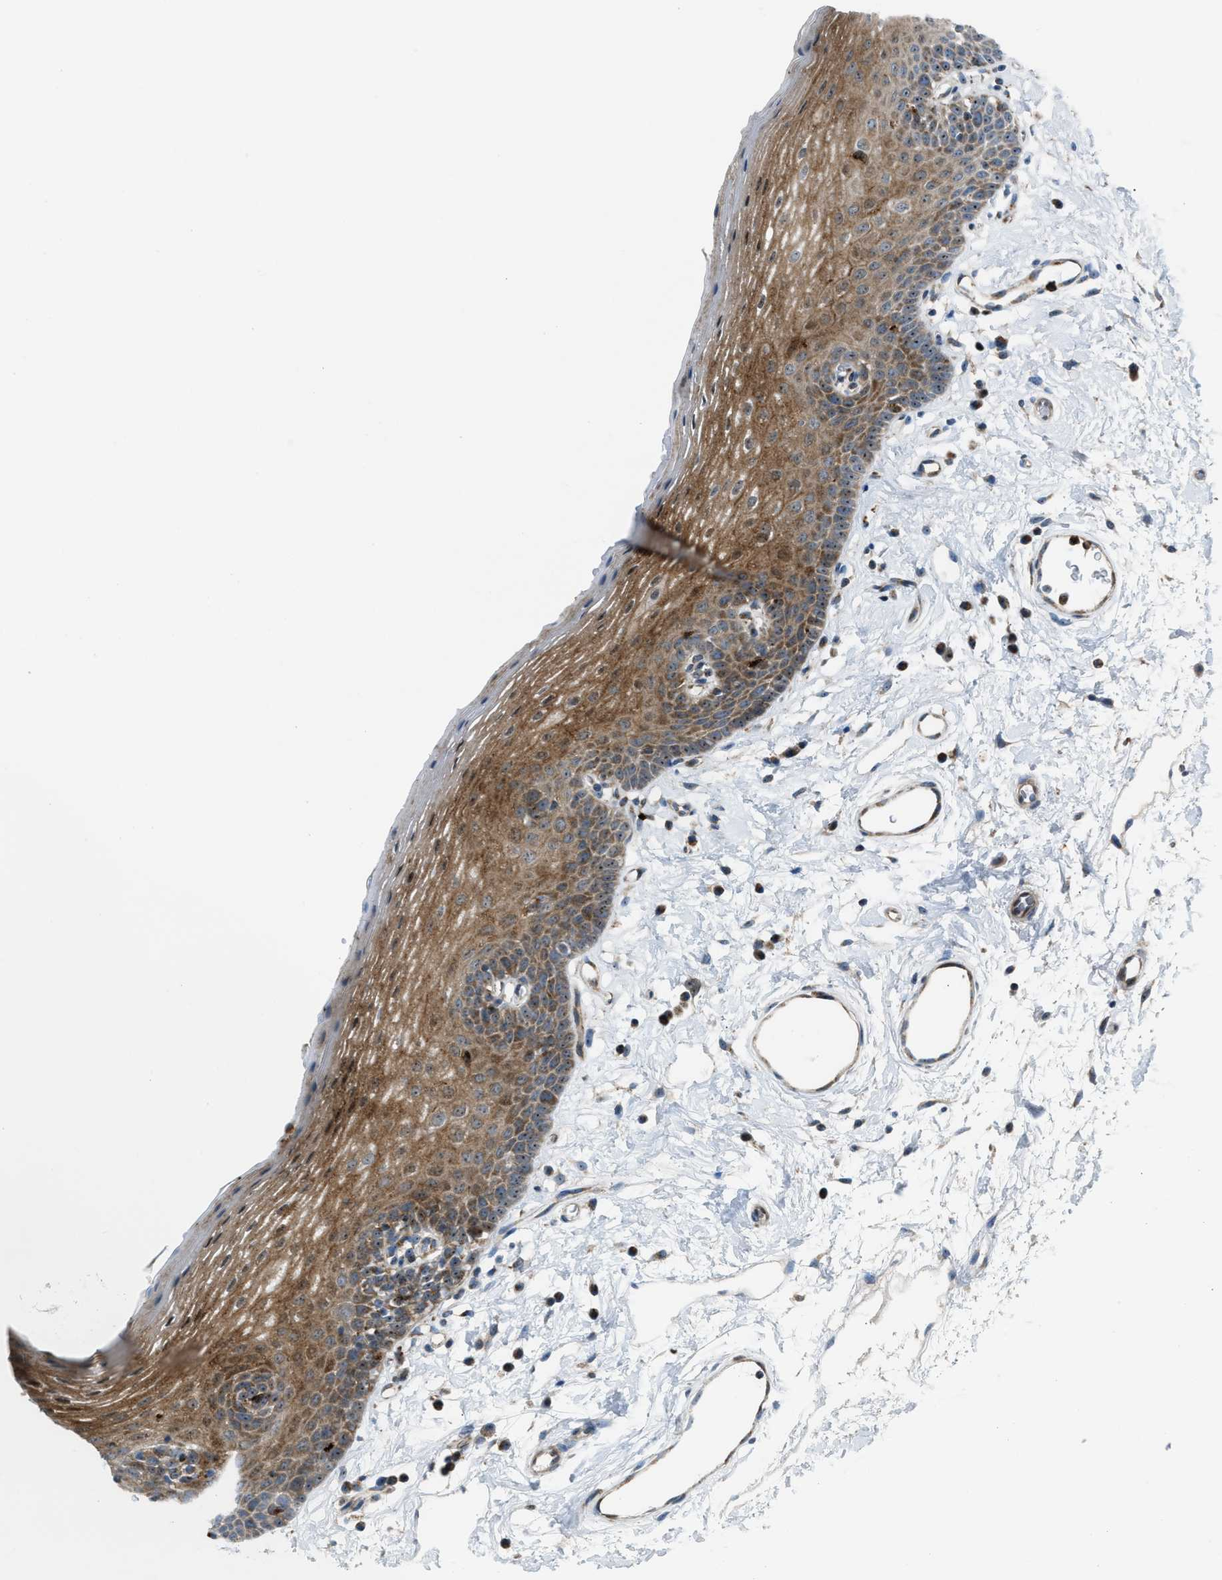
{"staining": {"intensity": "moderate", "quantity": ">75%", "location": "cytoplasmic/membranous,nuclear"}, "tissue": "oral mucosa", "cell_type": "Squamous epithelial cells", "image_type": "normal", "snomed": [{"axis": "morphology", "description": "Normal tissue, NOS"}, {"axis": "topography", "description": "Oral tissue"}], "caption": "About >75% of squamous epithelial cells in unremarkable human oral mucosa display moderate cytoplasmic/membranous,nuclear protein positivity as visualized by brown immunohistochemical staining.", "gene": "TPH1", "patient": {"sex": "male", "age": 66}}